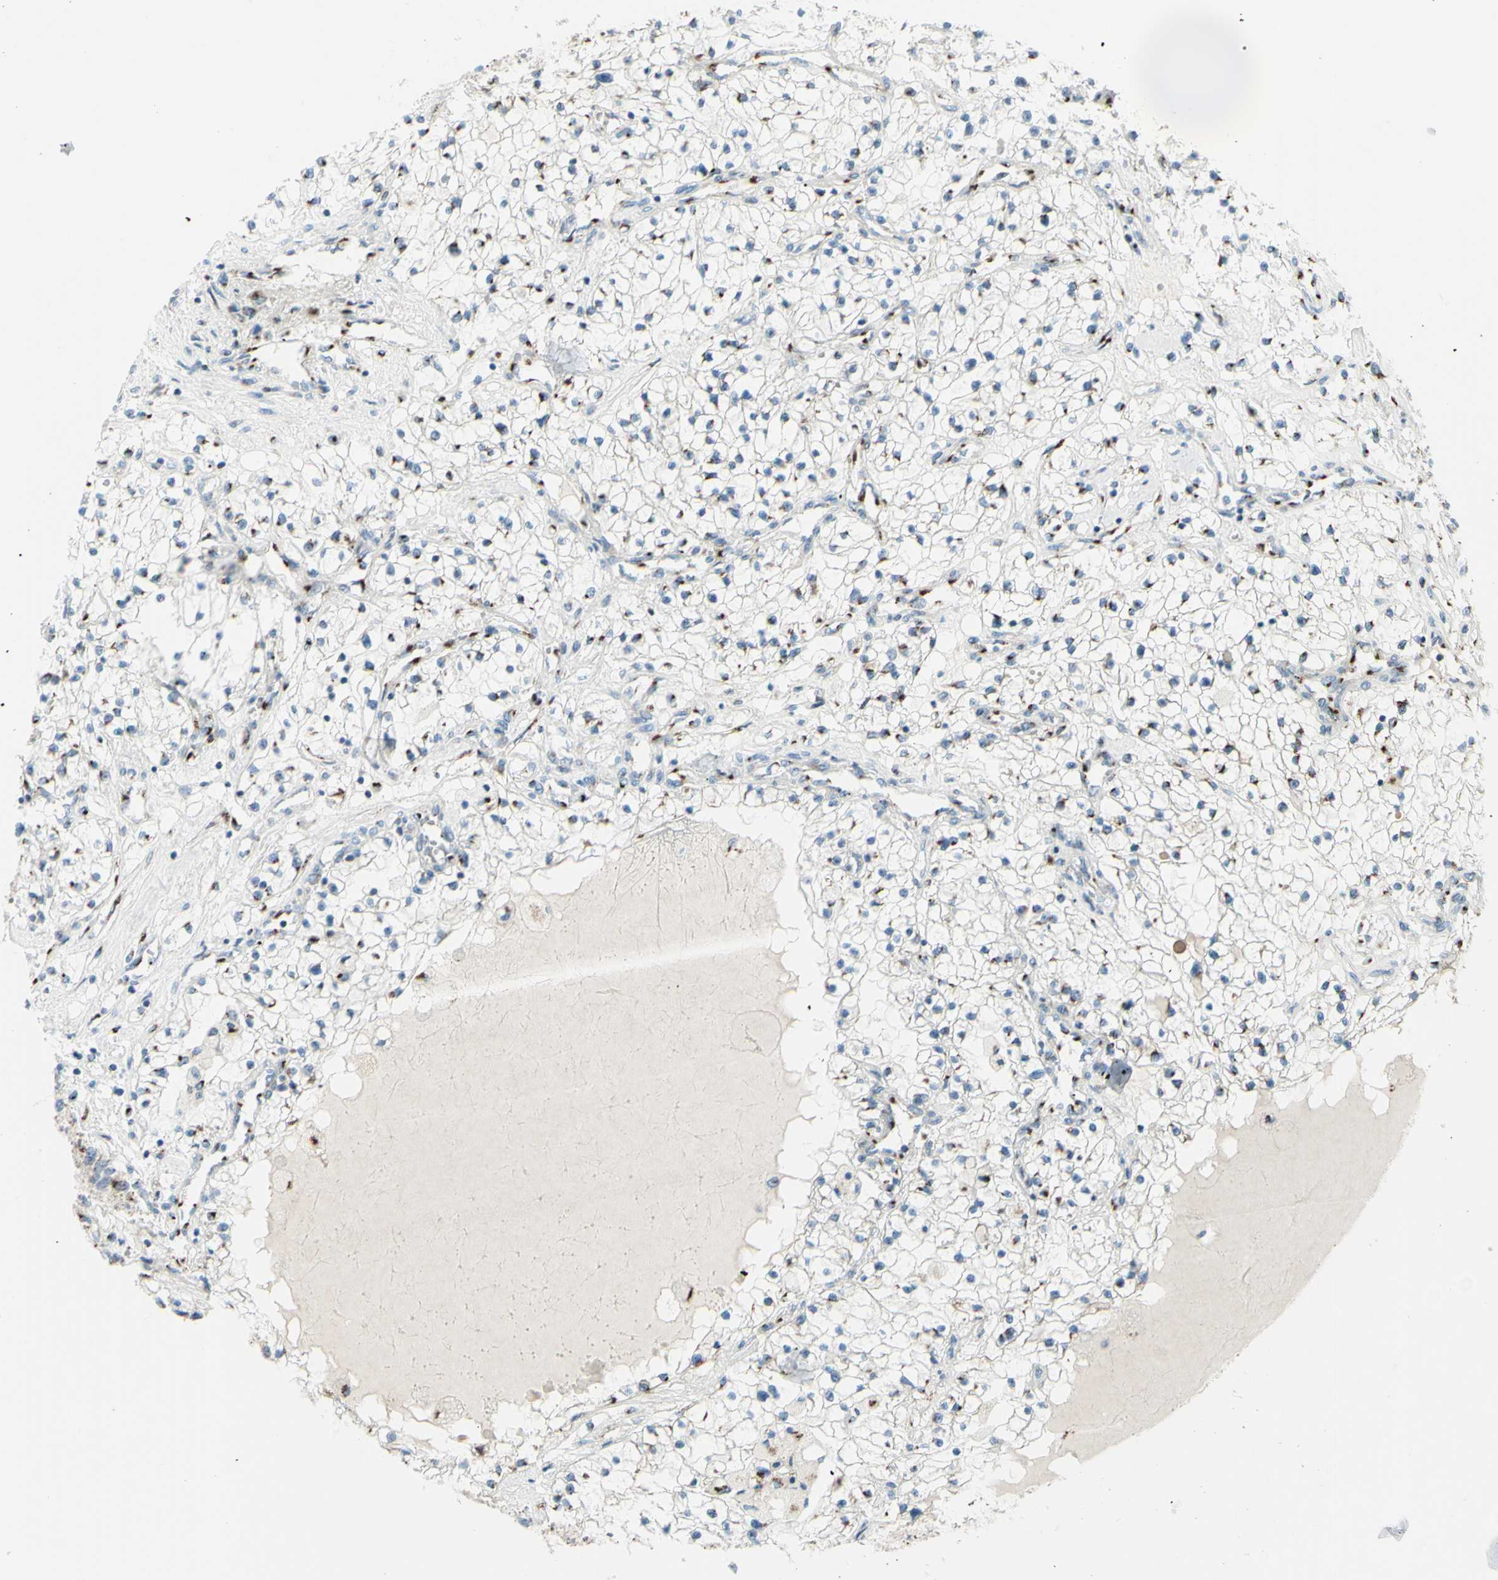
{"staining": {"intensity": "strong", "quantity": "25%-75%", "location": "cytoplasmic/membranous"}, "tissue": "renal cancer", "cell_type": "Tumor cells", "image_type": "cancer", "snomed": [{"axis": "morphology", "description": "Adenocarcinoma, NOS"}, {"axis": "topography", "description": "Kidney"}], "caption": "The photomicrograph shows staining of adenocarcinoma (renal), revealing strong cytoplasmic/membranous protein expression (brown color) within tumor cells. The protein of interest is stained brown, and the nuclei are stained in blue (DAB (3,3'-diaminobenzidine) IHC with brightfield microscopy, high magnification).", "gene": "B4GALT1", "patient": {"sex": "male", "age": 68}}